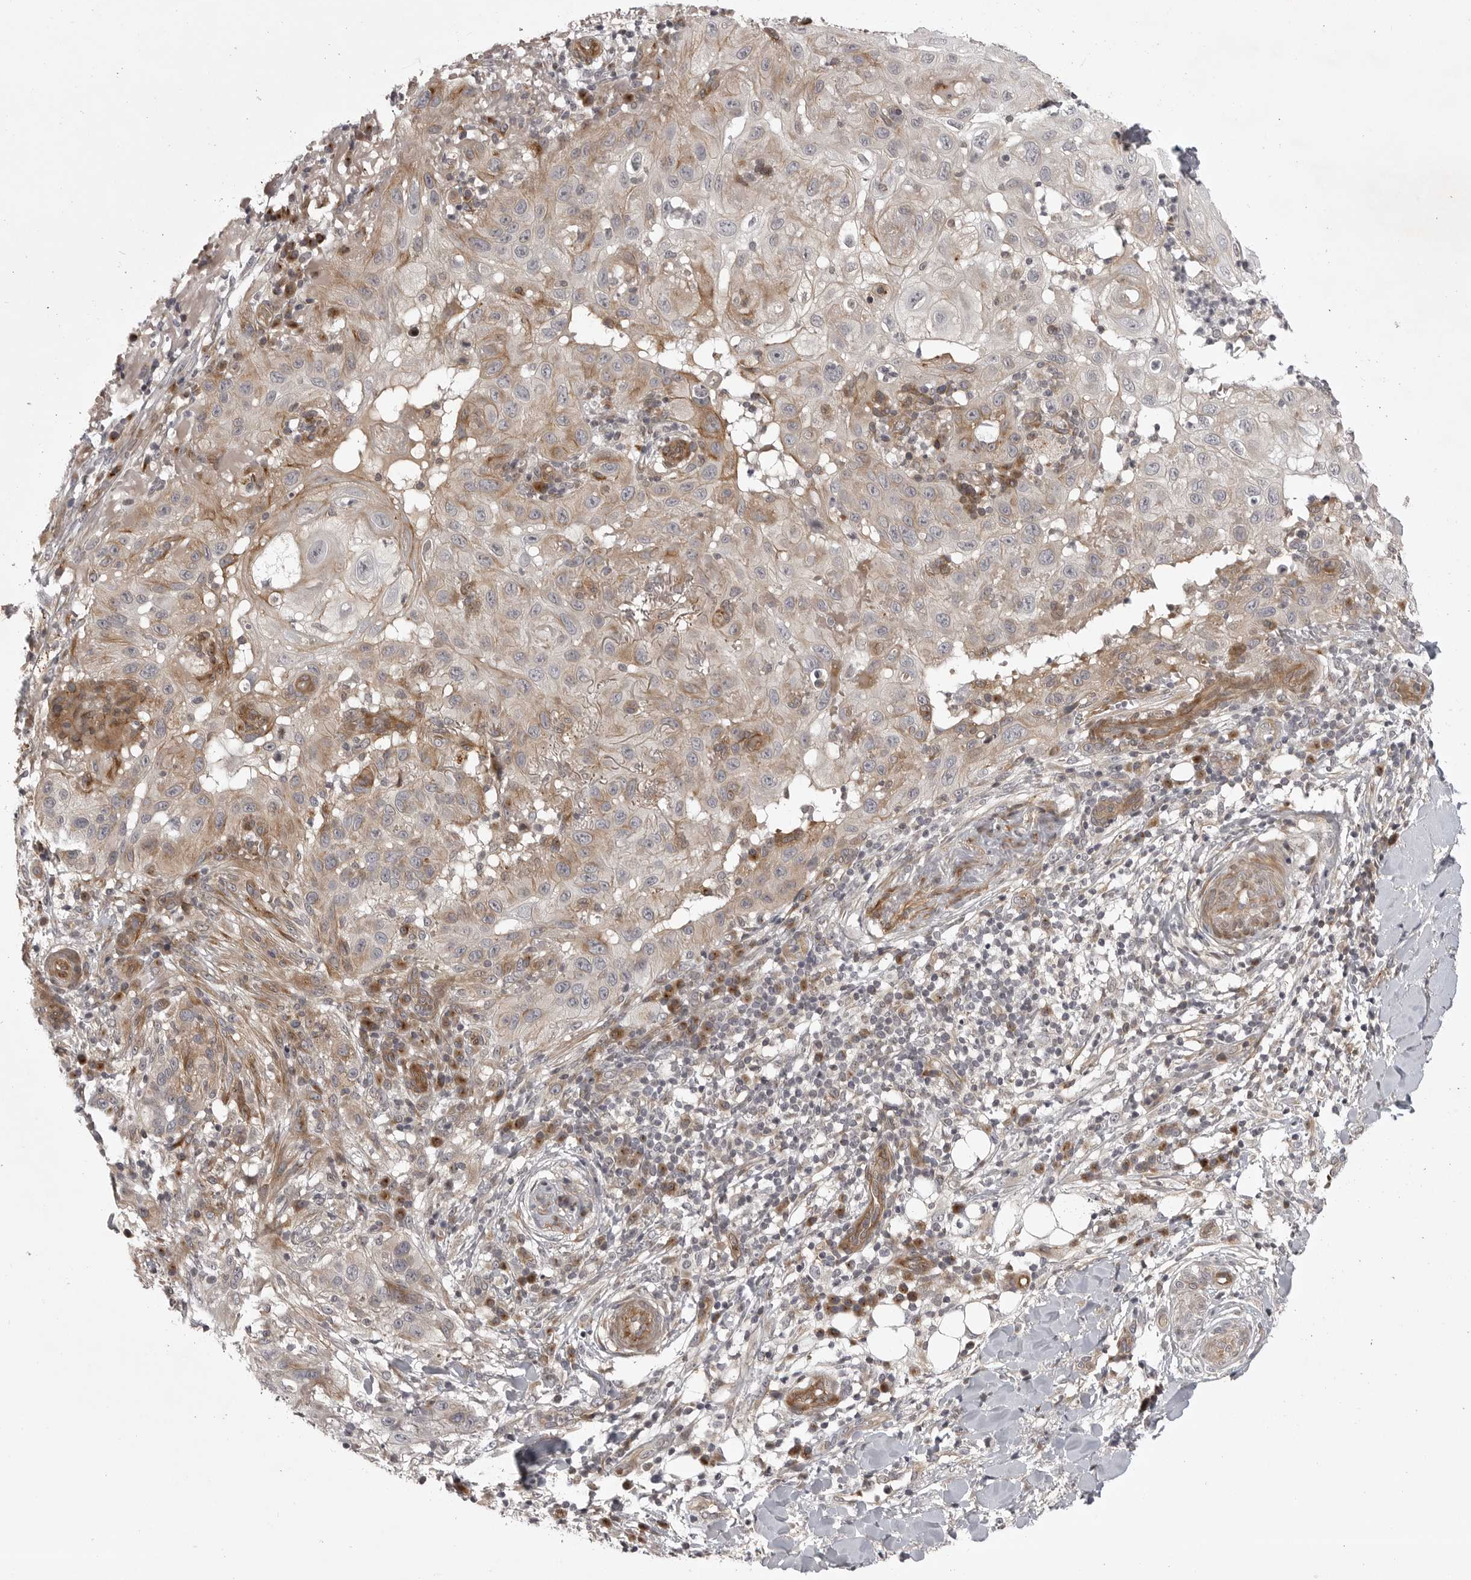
{"staining": {"intensity": "moderate", "quantity": "25%-75%", "location": "cytoplasmic/membranous"}, "tissue": "skin cancer", "cell_type": "Tumor cells", "image_type": "cancer", "snomed": [{"axis": "morphology", "description": "Normal tissue, NOS"}, {"axis": "morphology", "description": "Squamous cell carcinoma, NOS"}, {"axis": "topography", "description": "Skin"}], "caption": "This is a photomicrograph of immunohistochemistry staining of skin cancer, which shows moderate staining in the cytoplasmic/membranous of tumor cells.", "gene": "CD300LD", "patient": {"sex": "female", "age": 96}}